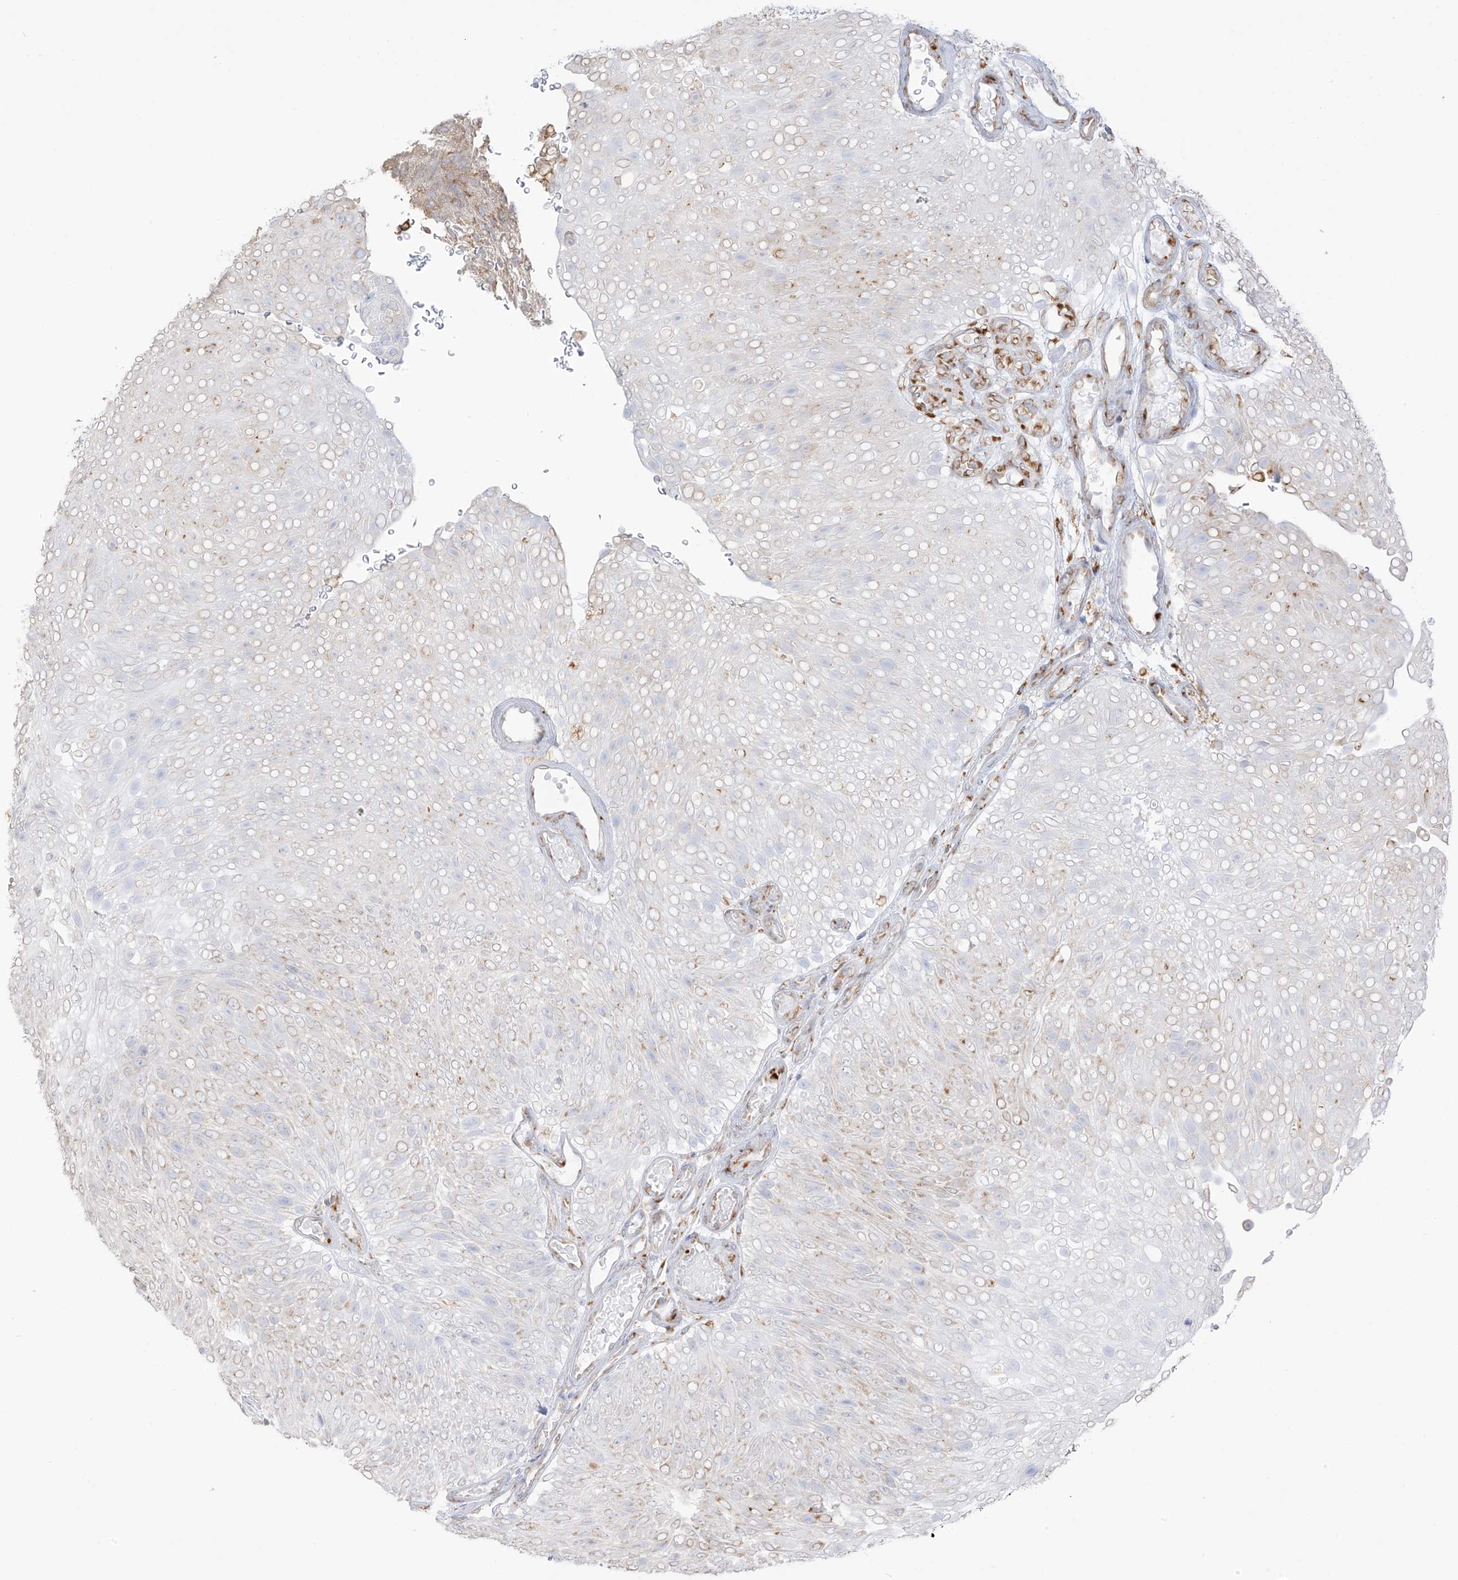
{"staining": {"intensity": "weak", "quantity": "<25%", "location": "cytoplasmic/membranous"}, "tissue": "urothelial cancer", "cell_type": "Tumor cells", "image_type": "cancer", "snomed": [{"axis": "morphology", "description": "Urothelial carcinoma, Low grade"}, {"axis": "topography", "description": "Urinary bladder"}], "caption": "High magnification brightfield microscopy of urothelial cancer stained with DAB (brown) and counterstained with hematoxylin (blue): tumor cells show no significant positivity. (DAB (3,3'-diaminobenzidine) IHC visualized using brightfield microscopy, high magnification).", "gene": "LRRC59", "patient": {"sex": "male", "age": 78}}